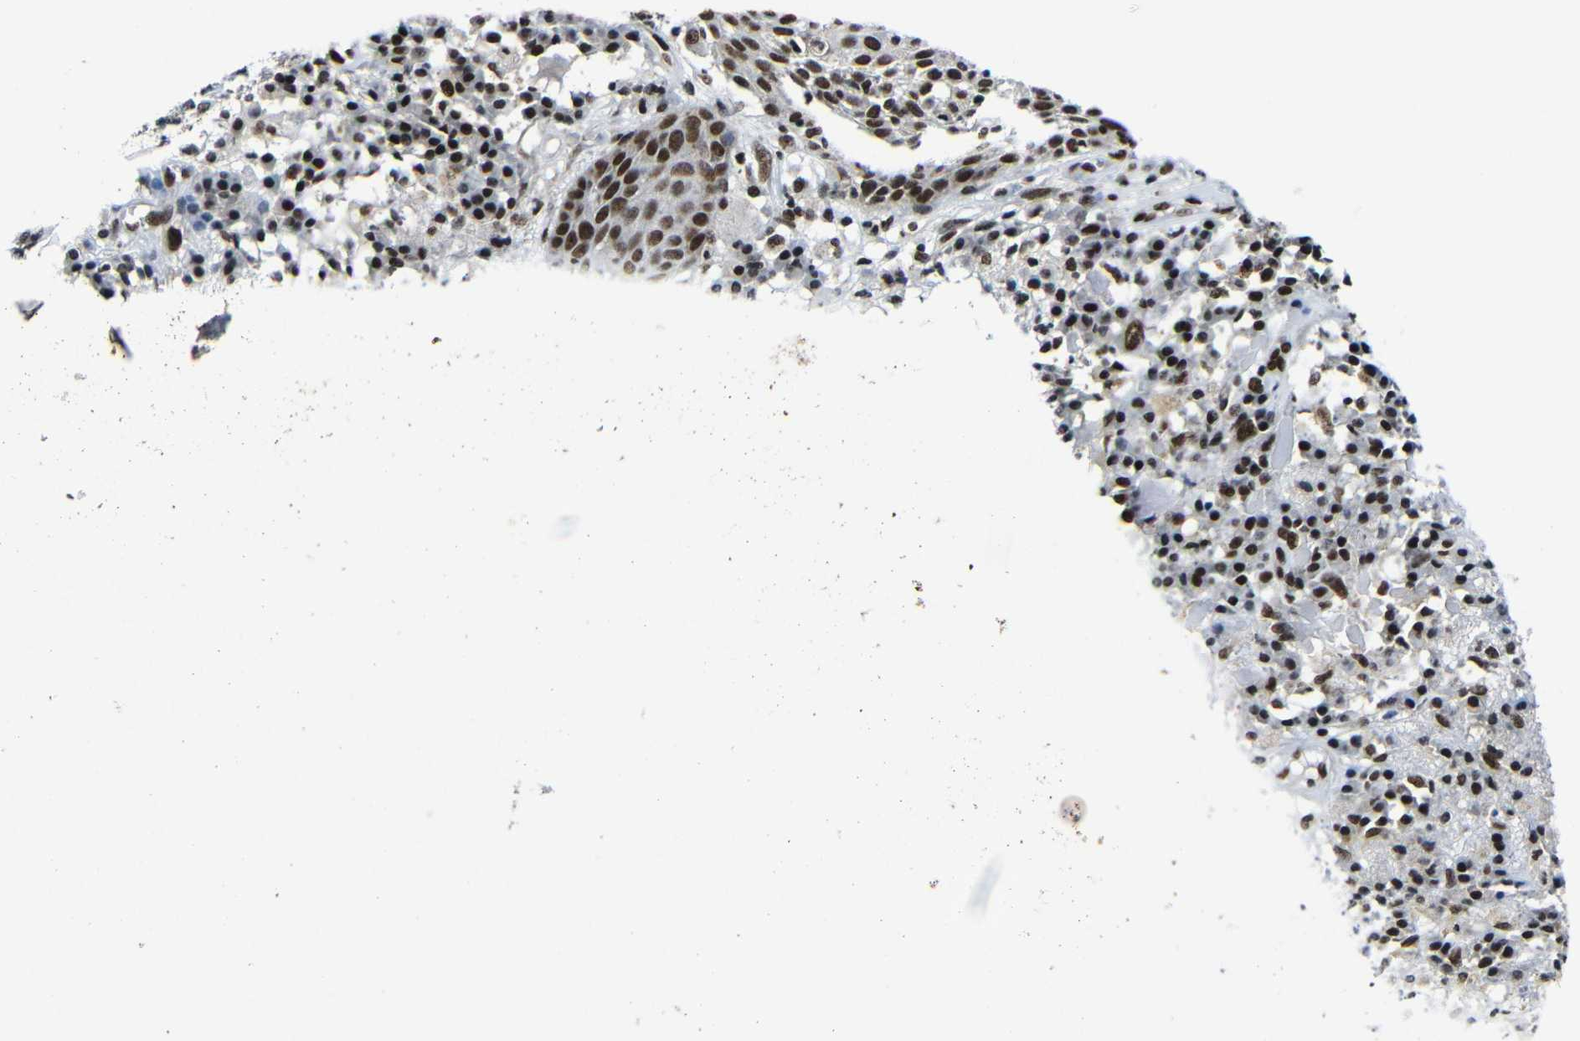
{"staining": {"intensity": "strong", "quantity": ">75%", "location": "nuclear"}, "tissue": "skin cancer", "cell_type": "Tumor cells", "image_type": "cancer", "snomed": [{"axis": "morphology", "description": "Squamous cell carcinoma, NOS"}, {"axis": "topography", "description": "Skin"}], "caption": "Immunohistochemical staining of human squamous cell carcinoma (skin) displays strong nuclear protein positivity in about >75% of tumor cells.", "gene": "PTBP1", "patient": {"sex": "male", "age": 65}}